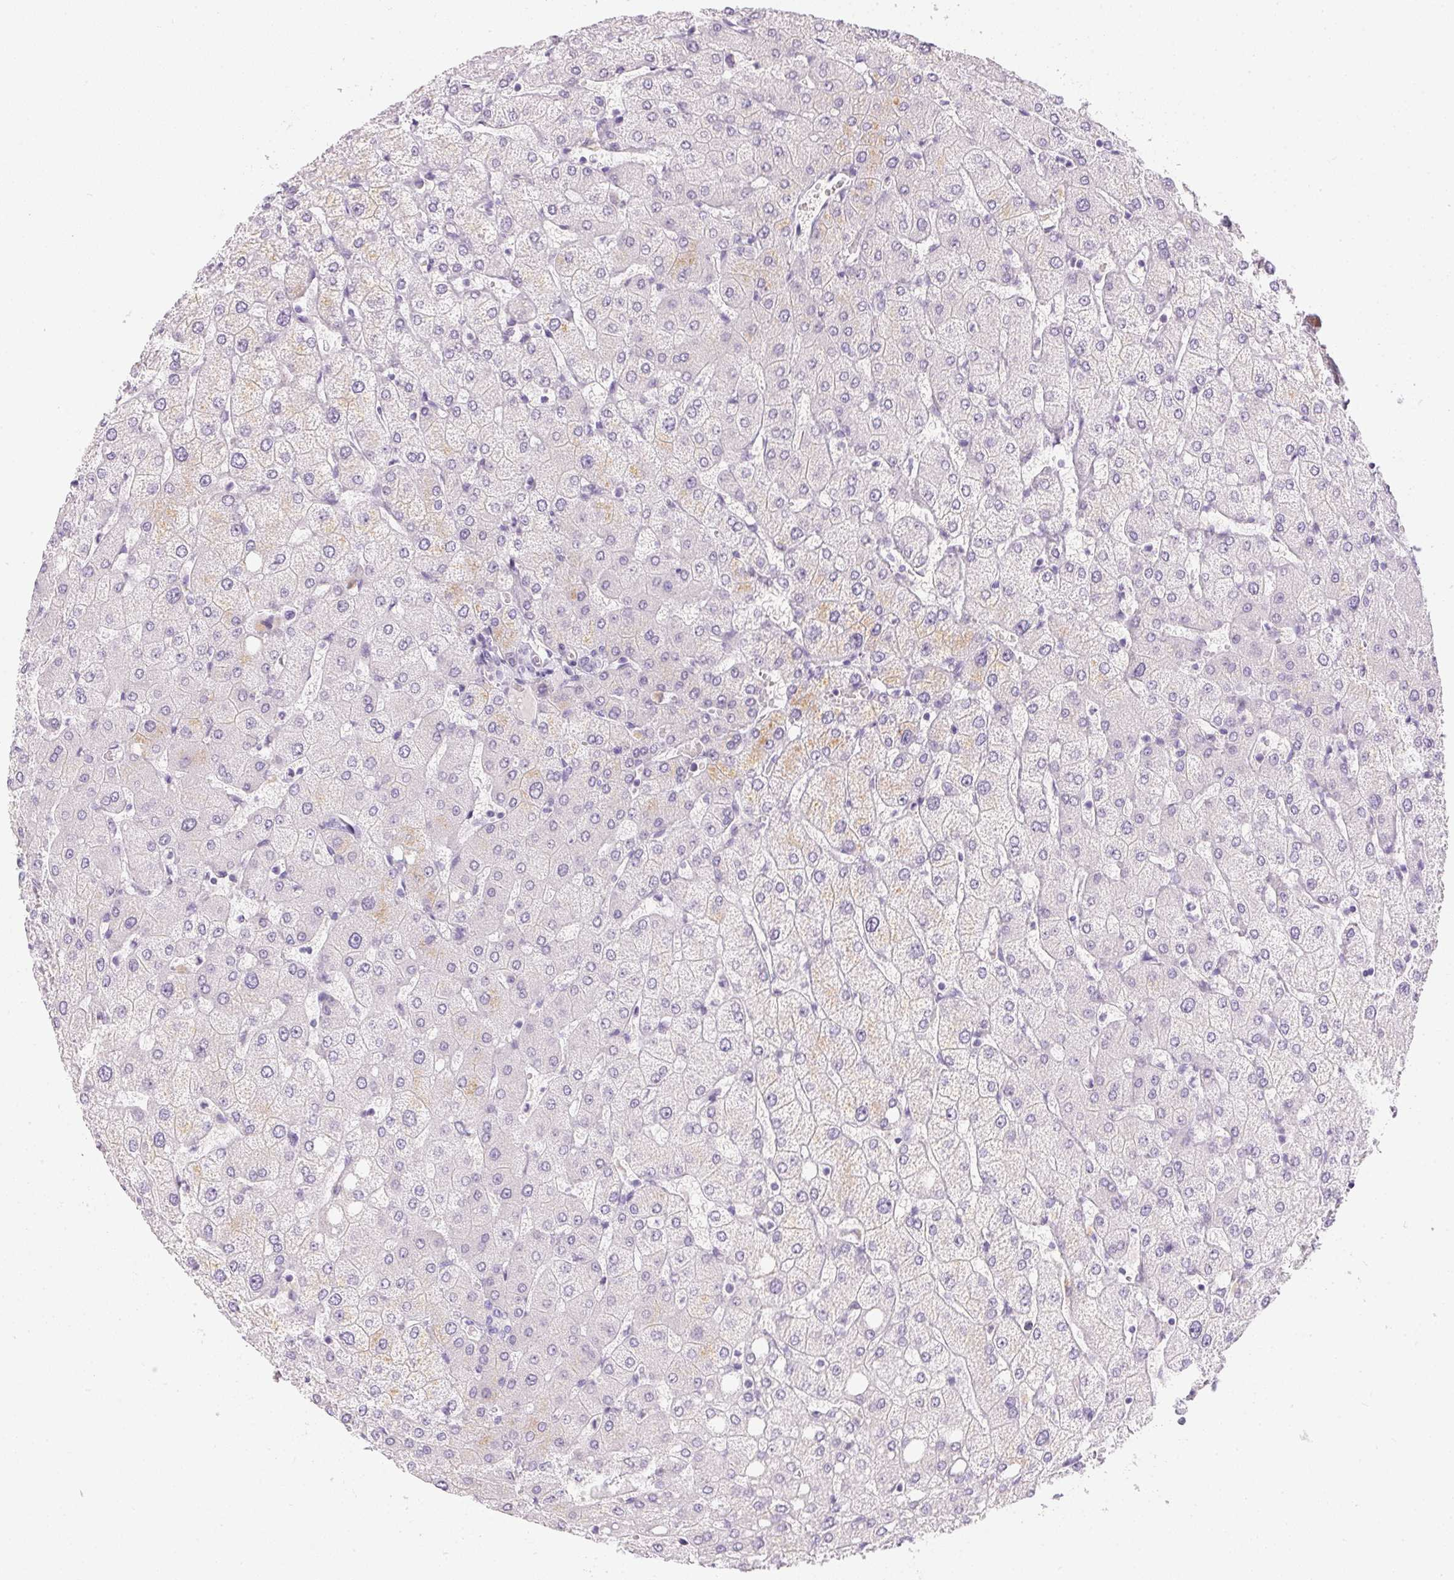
{"staining": {"intensity": "negative", "quantity": "none", "location": "none"}, "tissue": "liver", "cell_type": "Cholangiocytes", "image_type": "normal", "snomed": [{"axis": "morphology", "description": "Normal tissue, NOS"}, {"axis": "topography", "description": "Liver"}], "caption": "Cholangiocytes are negative for brown protein staining in normal liver. Brightfield microscopy of immunohistochemistry stained with DAB (3,3'-diaminobenzidine) (brown) and hematoxylin (blue), captured at high magnification.", "gene": "PPY", "patient": {"sex": "female", "age": 54}}